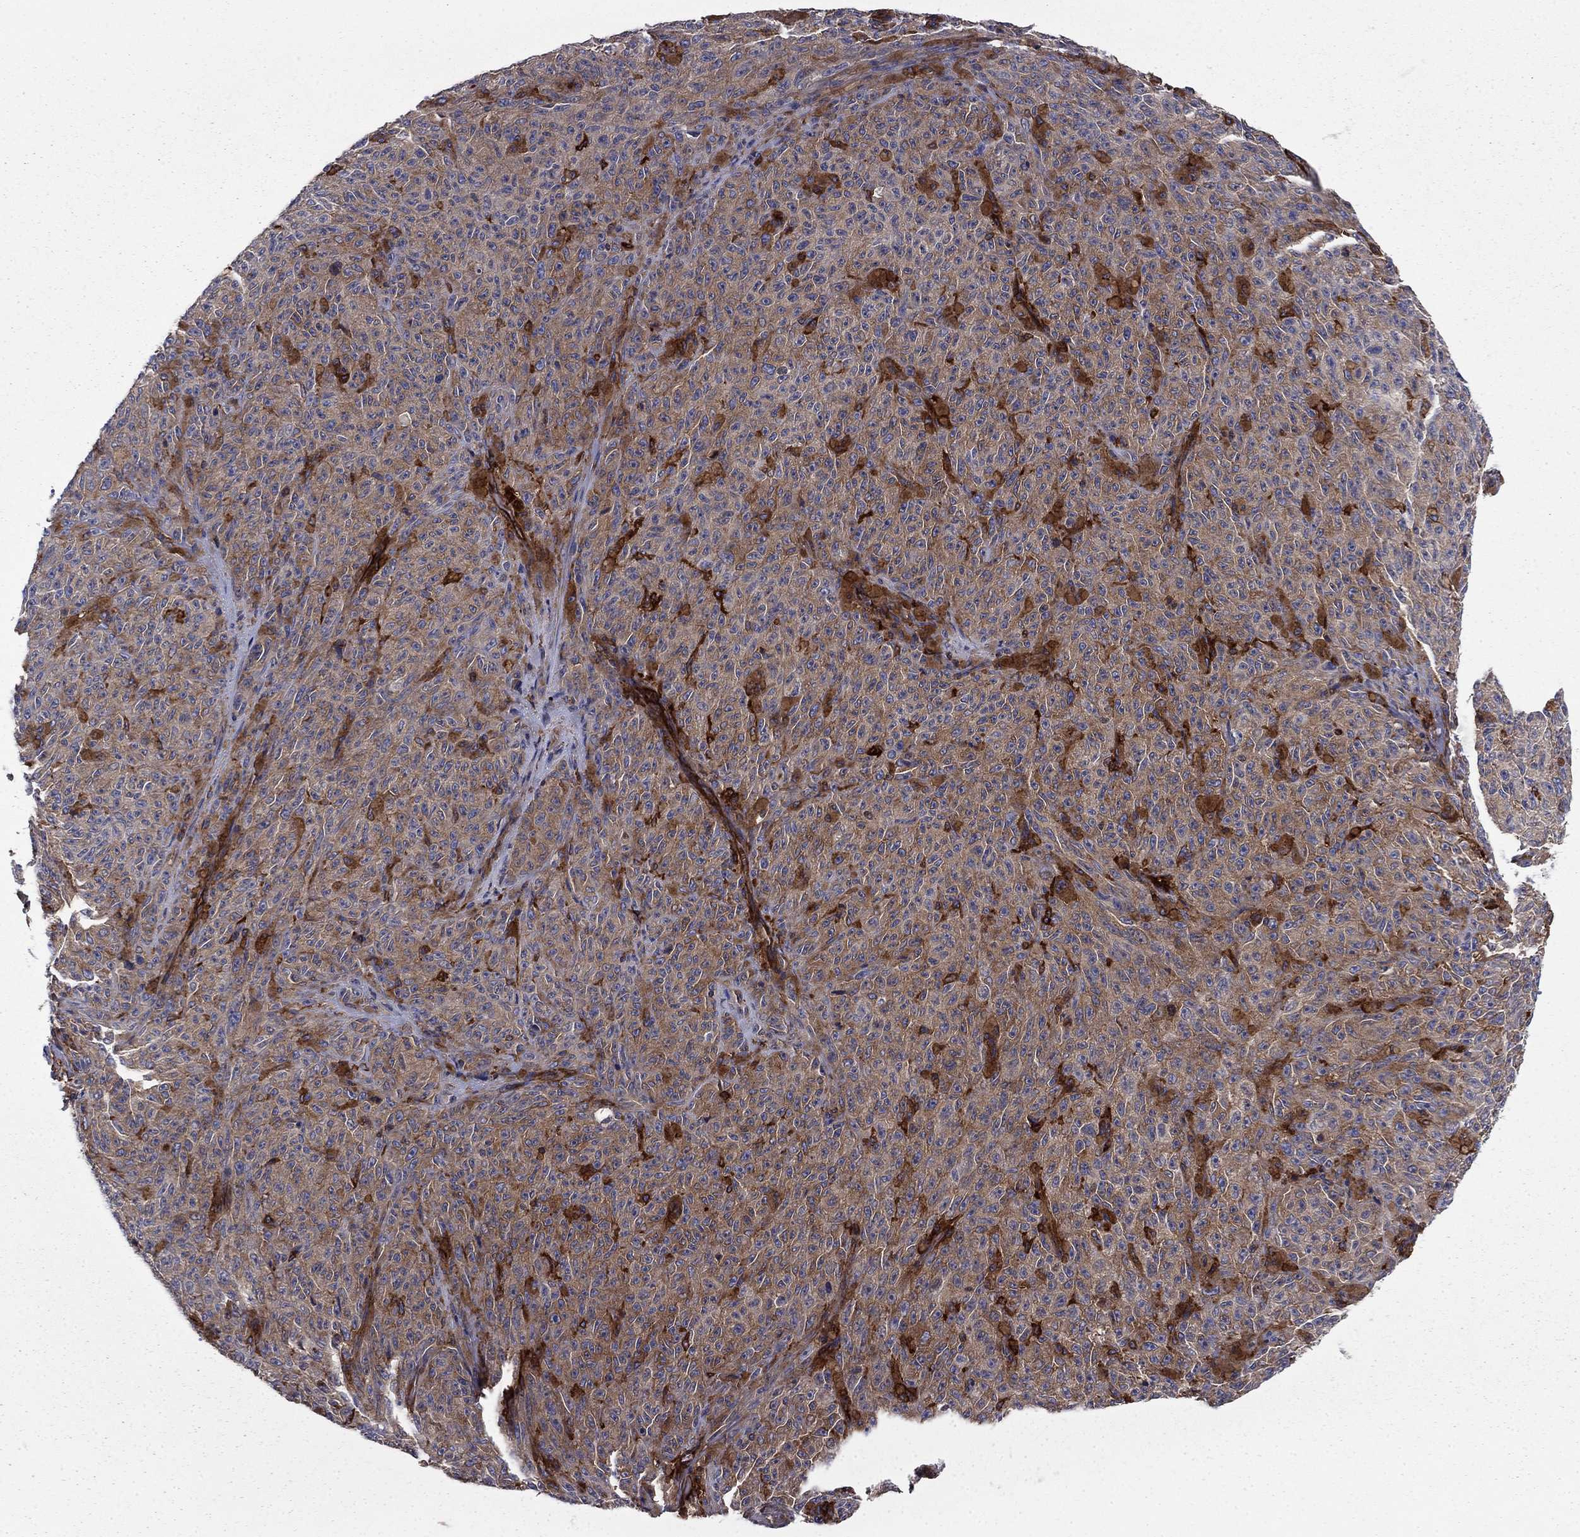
{"staining": {"intensity": "moderate", "quantity": "25%-75%", "location": "cytoplasmic/membranous"}, "tissue": "melanoma", "cell_type": "Tumor cells", "image_type": "cancer", "snomed": [{"axis": "morphology", "description": "Malignant melanoma, NOS"}, {"axis": "topography", "description": "Skin"}], "caption": "Human melanoma stained with a brown dye demonstrates moderate cytoplasmic/membranous positive staining in approximately 25%-75% of tumor cells.", "gene": "EHBP1L1", "patient": {"sex": "female", "age": 82}}